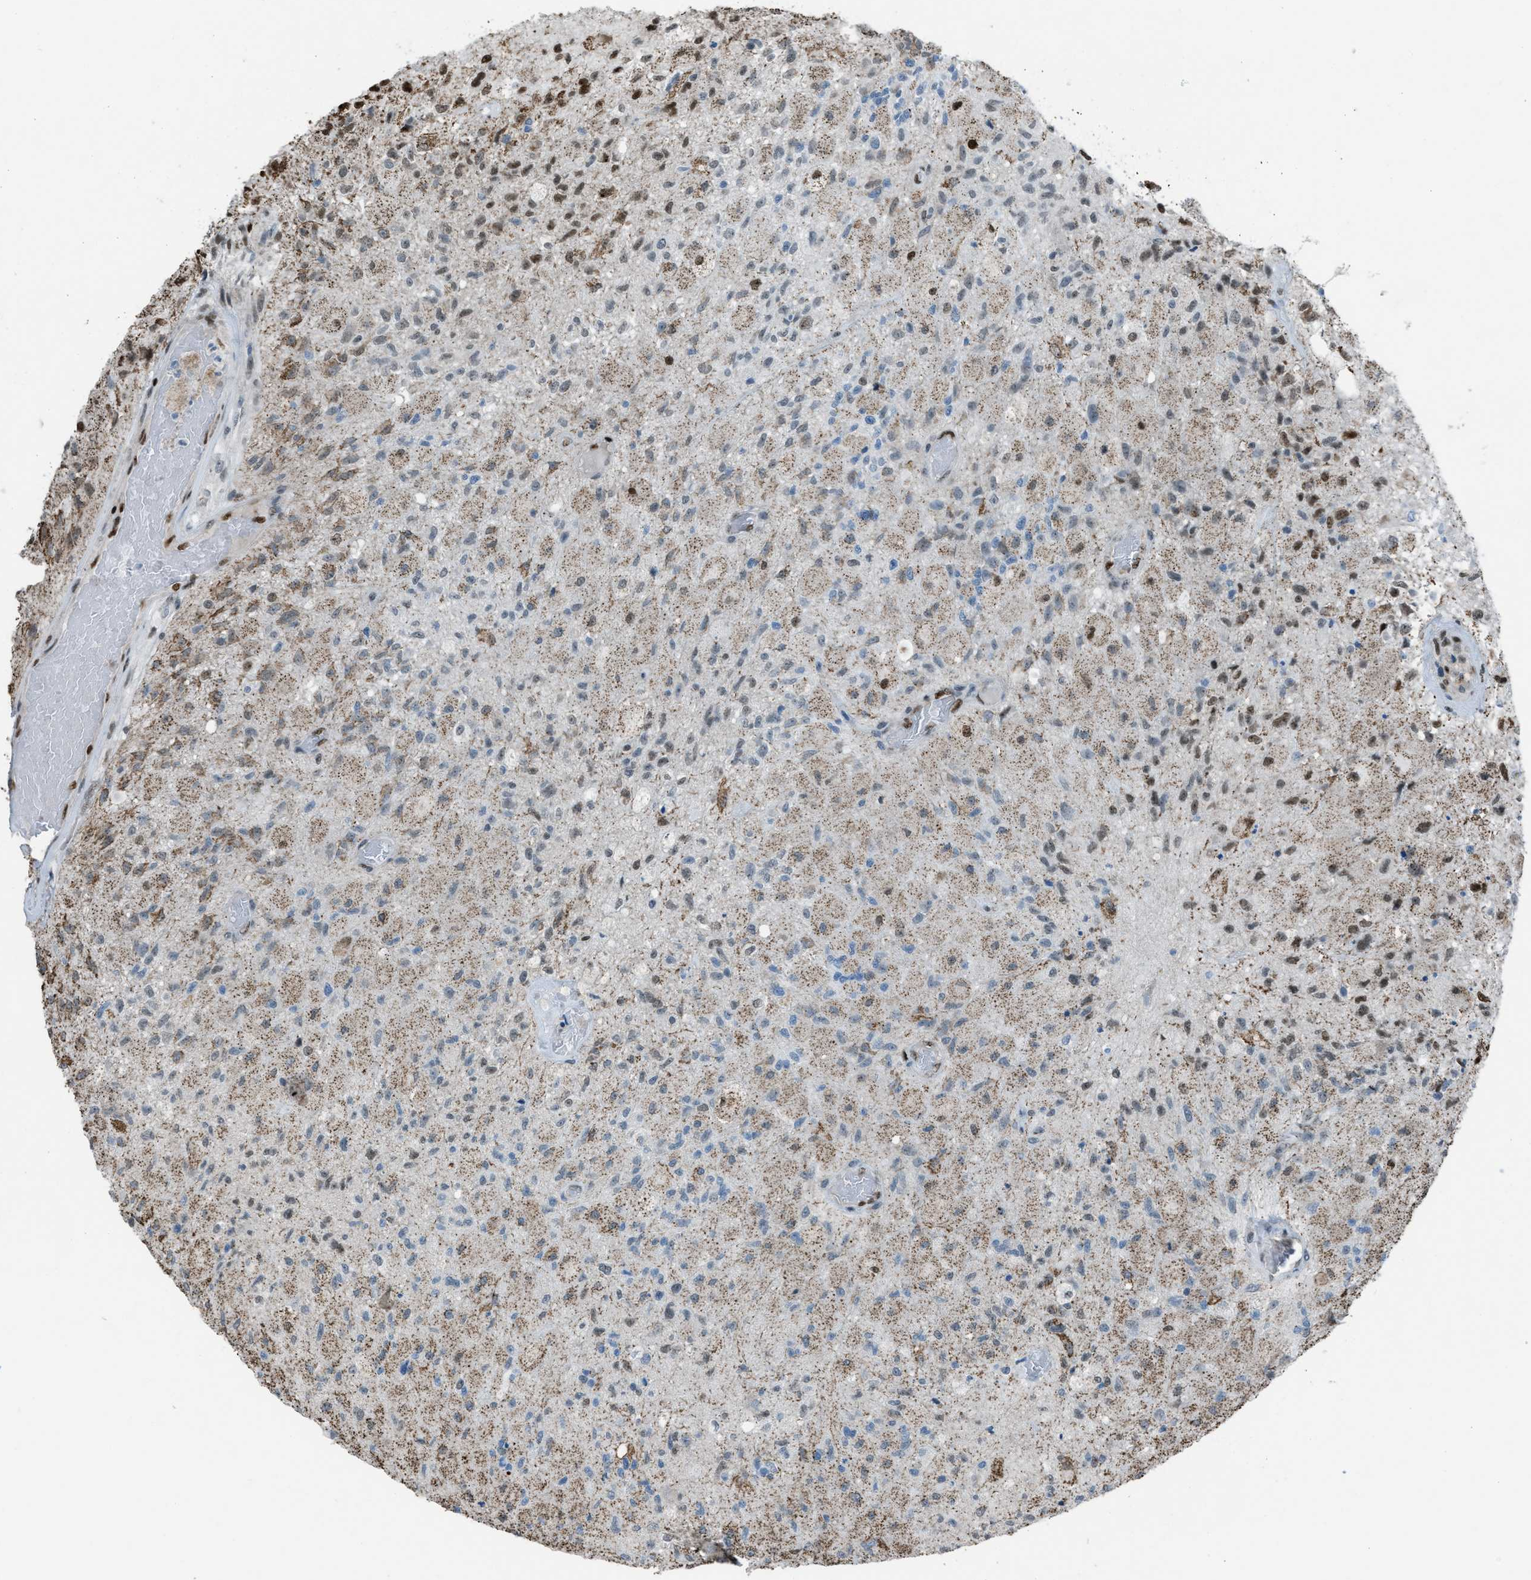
{"staining": {"intensity": "moderate", "quantity": "<25%", "location": "cytoplasmic/membranous,nuclear"}, "tissue": "glioma", "cell_type": "Tumor cells", "image_type": "cancer", "snomed": [{"axis": "morphology", "description": "Normal tissue, NOS"}, {"axis": "morphology", "description": "Glioma, malignant, High grade"}, {"axis": "topography", "description": "Cerebral cortex"}], "caption": "IHC staining of glioma, which displays low levels of moderate cytoplasmic/membranous and nuclear staining in approximately <25% of tumor cells indicating moderate cytoplasmic/membranous and nuclear protein positivity. The staining was performed using DAB (3,3'-diaminobenzidine) (brown) for protein detection and nuclei were counterstained in hematoxylin (blue).", "gene": "SLFN5", "patient": {"sex": "male", "age": 77}}